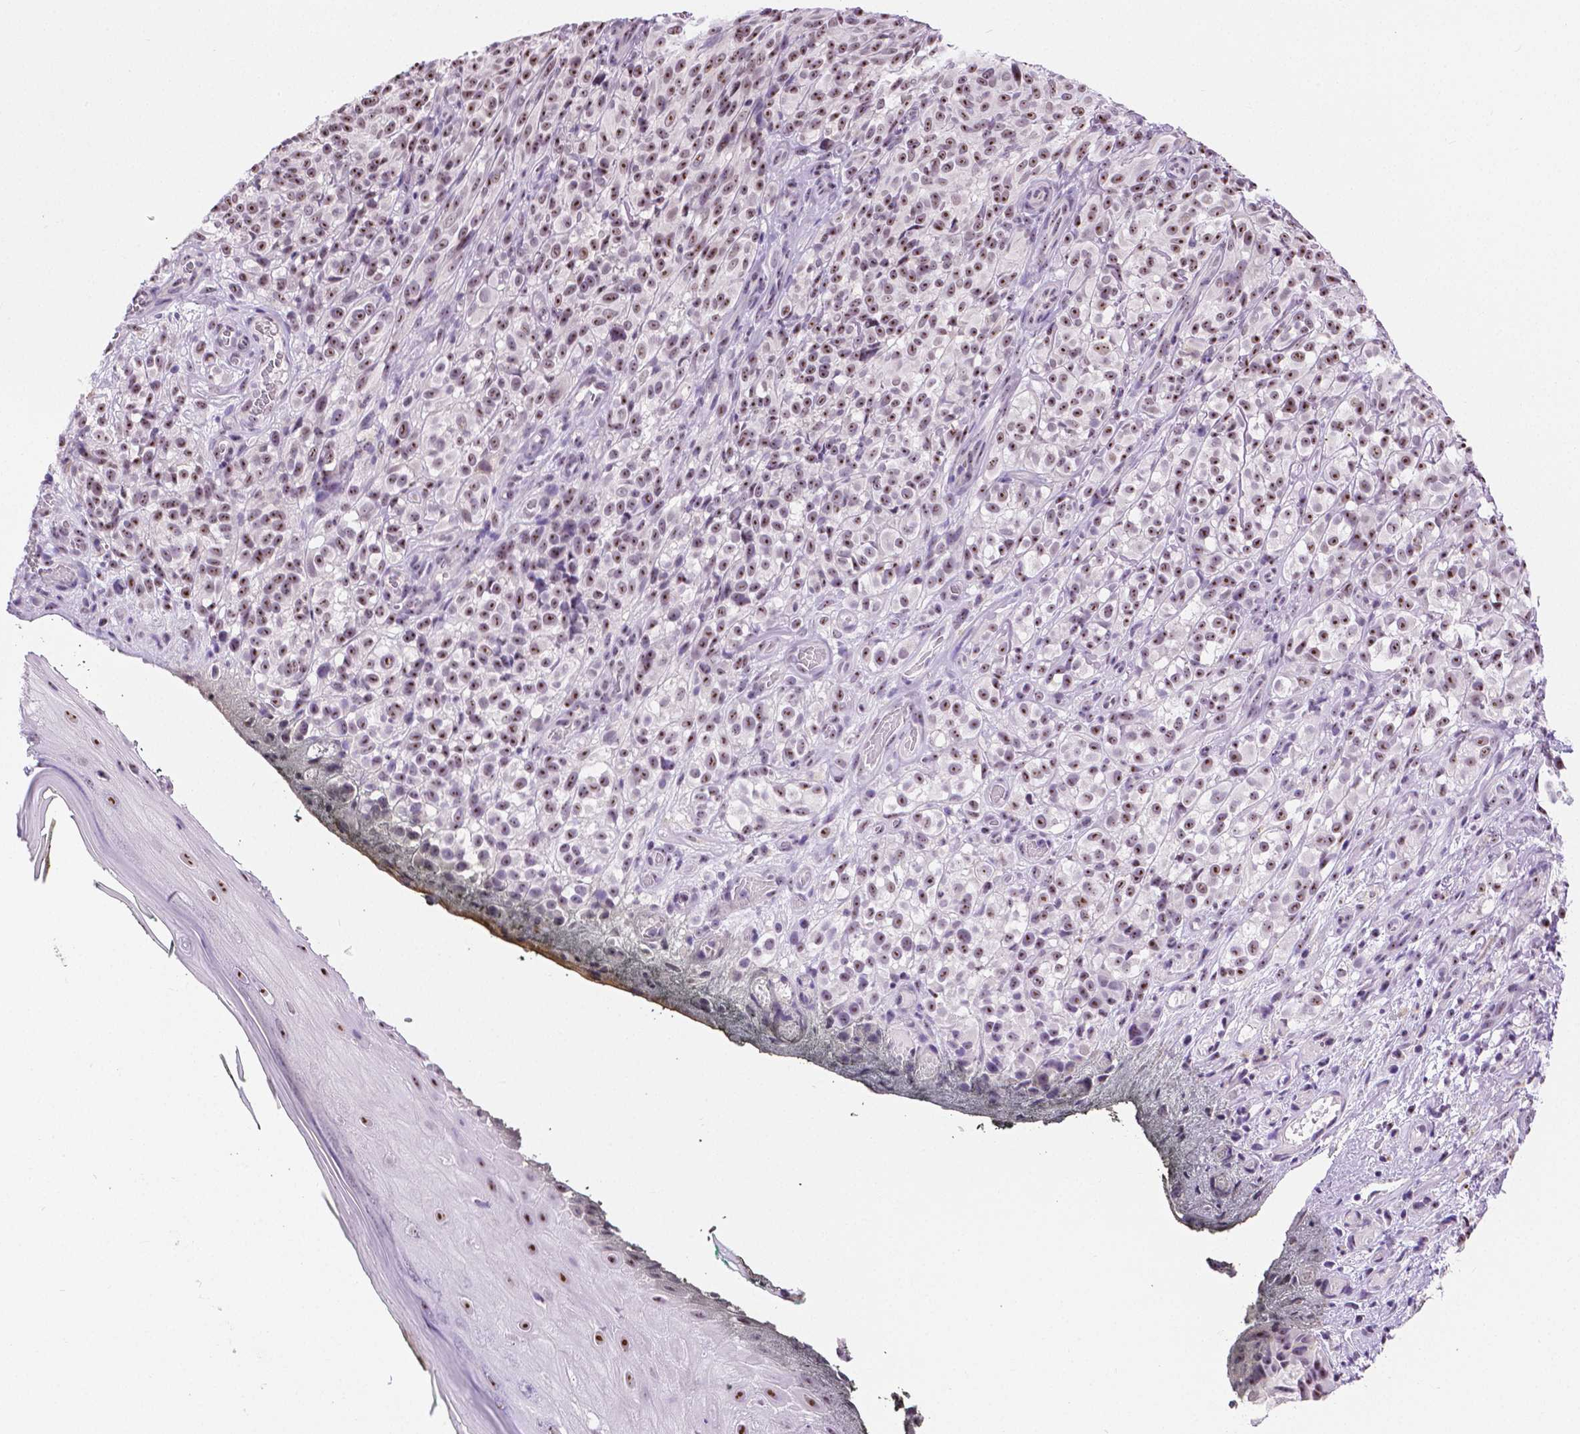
{"staining": {"intensity": "moderate", "quantity": ">75%", "location": "nuclear"}, "tissue": "melanoma", "cell_type": "Tumor cells", "image_type": "cancer", "snomed": [{"axis": "morphology", "description": "Malignant melanoma, NOS"}, {"axis": "topography", "description": "Skin"}], "caption": "Protein expression by IHC shows moderate nuclear expression in approximately >75% of tumor cells in melanoma.", "gene": "NHP2", "patient": {"sex": "female", "age": 85}}